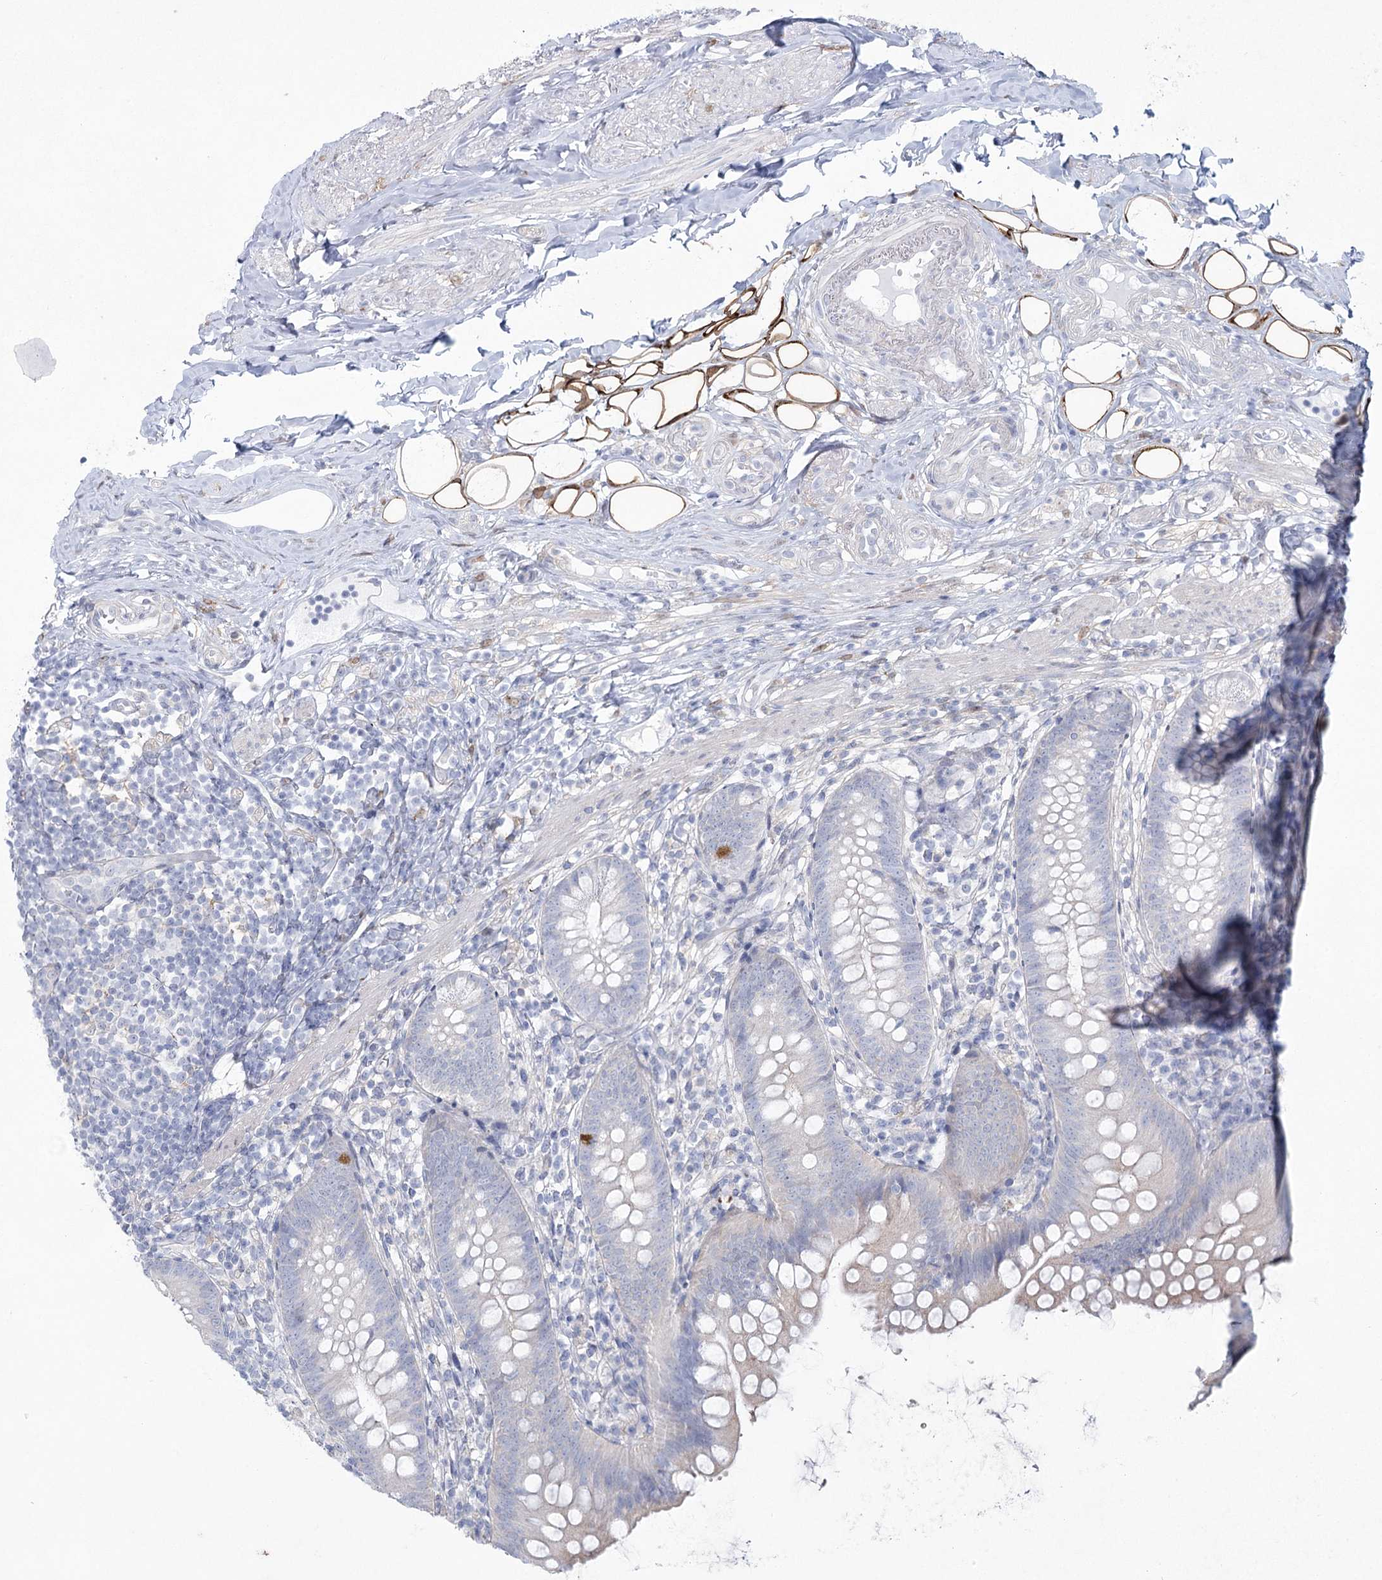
{"staining": {"intensity": "weak", "quantity": "<25%", "location": "cytoplasmic/membranous"}, "tissue": "appendix", "cell_type": "Glandular cells", "image_type": "normal", "snomed": [{"axis": "morphology", "description": "Normal tissue, NOS"}, {"axis": "topography", "description": "Appendix"}], "caption": "DAB immunohistochemical staining of unremarkable appendix demonstrates no significant expression in glandular cells. (DAB immunohistochemistry (IHC) with hematoxylin counter stain).", "gene": "CCDC88A", "patient": {"sex": "female", "age": 62}}